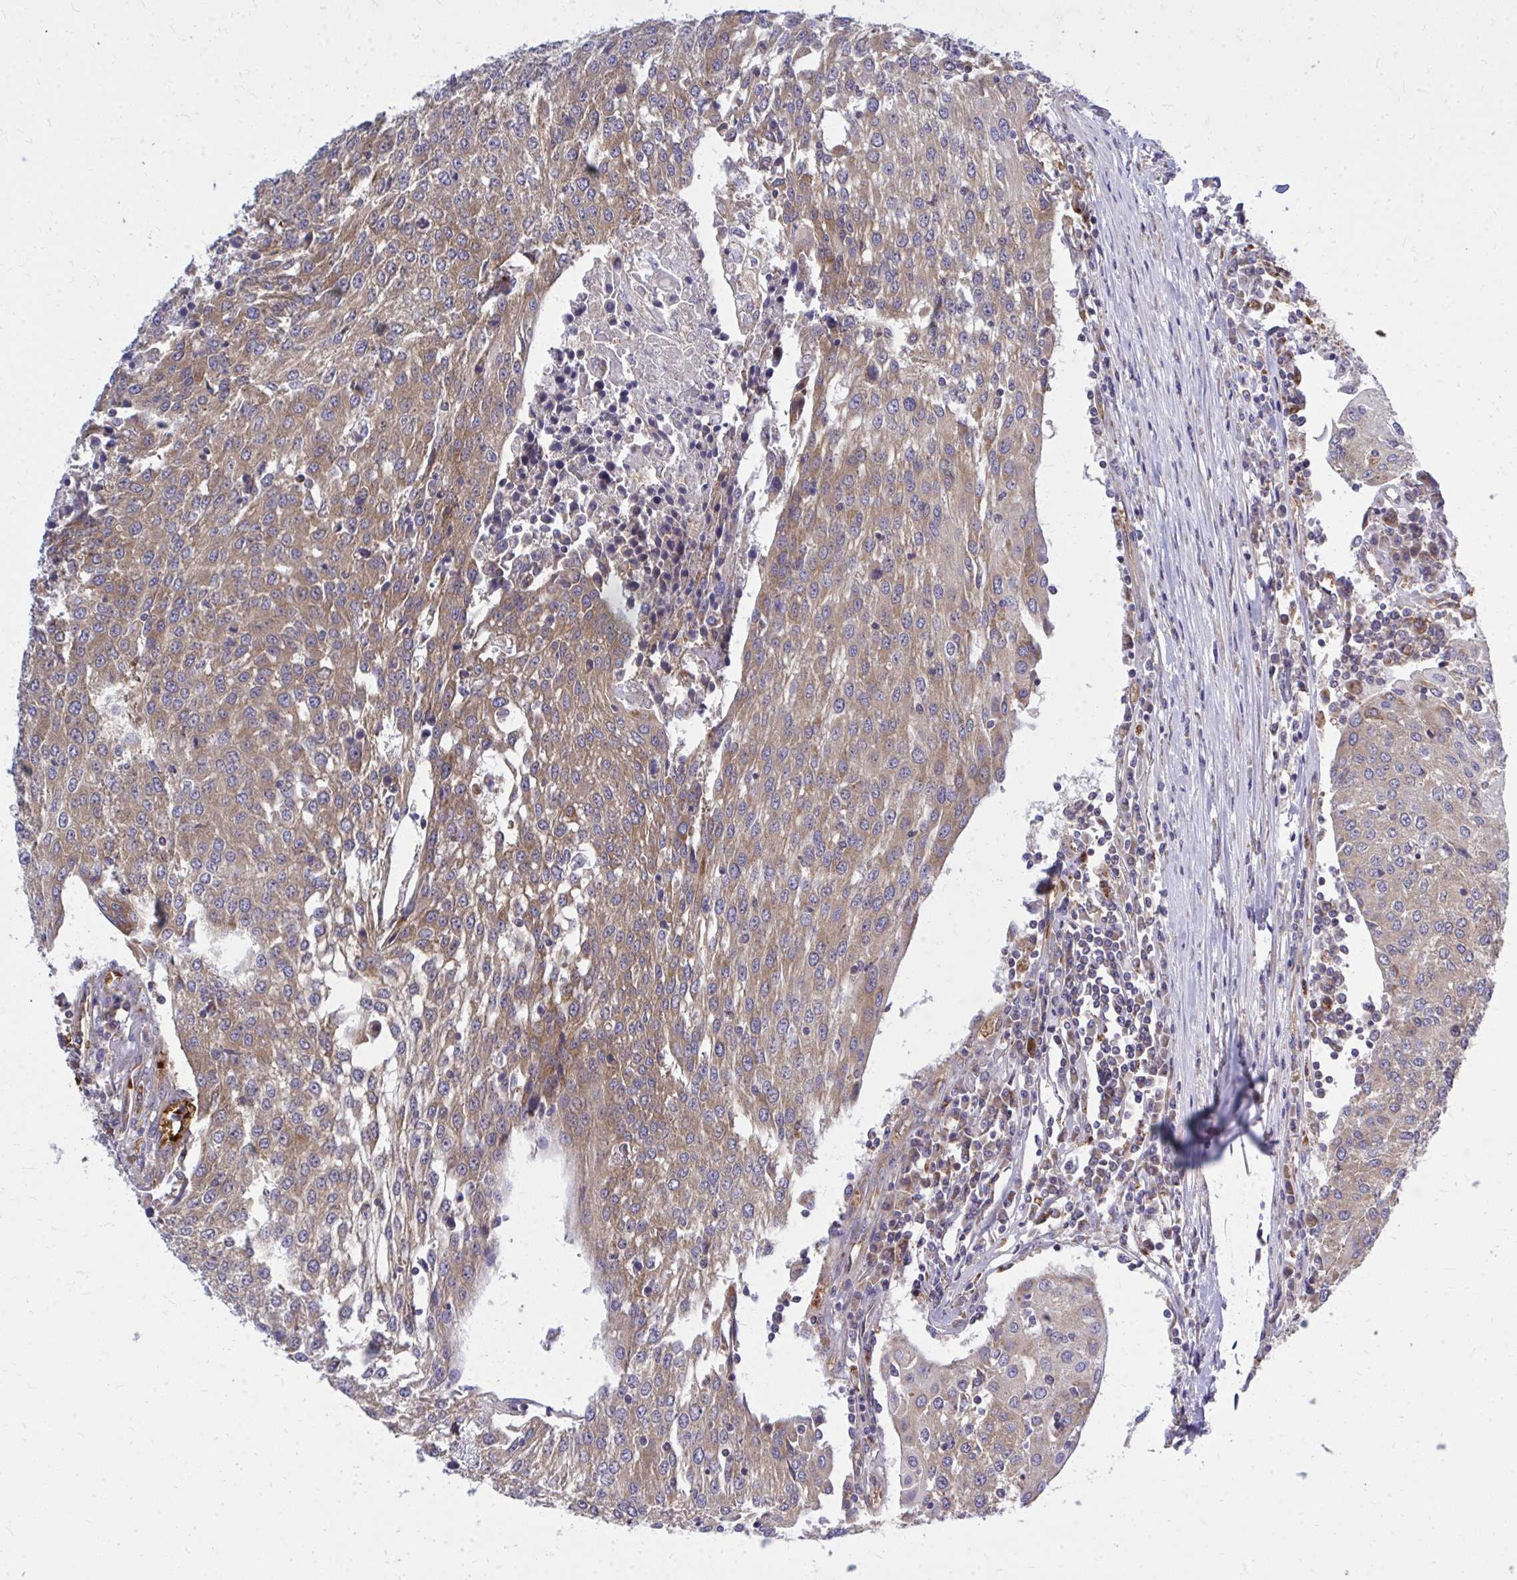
{"staining": {"intensity": "moderate", "quantity": ">75%", "location": "cytoplasmic/membranous"}, "tissue": "urothelial cancer", "cell_type": "Tumor cells", "image_type": "cancer", "snomed": [{"axis": "morphology", "description": "Urothelial carcinoma, High grade"}, {"axis": "topography", "description": "Urinary bladder"}], "caption": "The photomicrograph demonstrates staining of urothelial cancer, revealing moderate cytoplasmic/membranous protein positivity (brown color) within tumor cells.", "gene": "PDK4", "patient": {"sex": "female", "age": 85}}